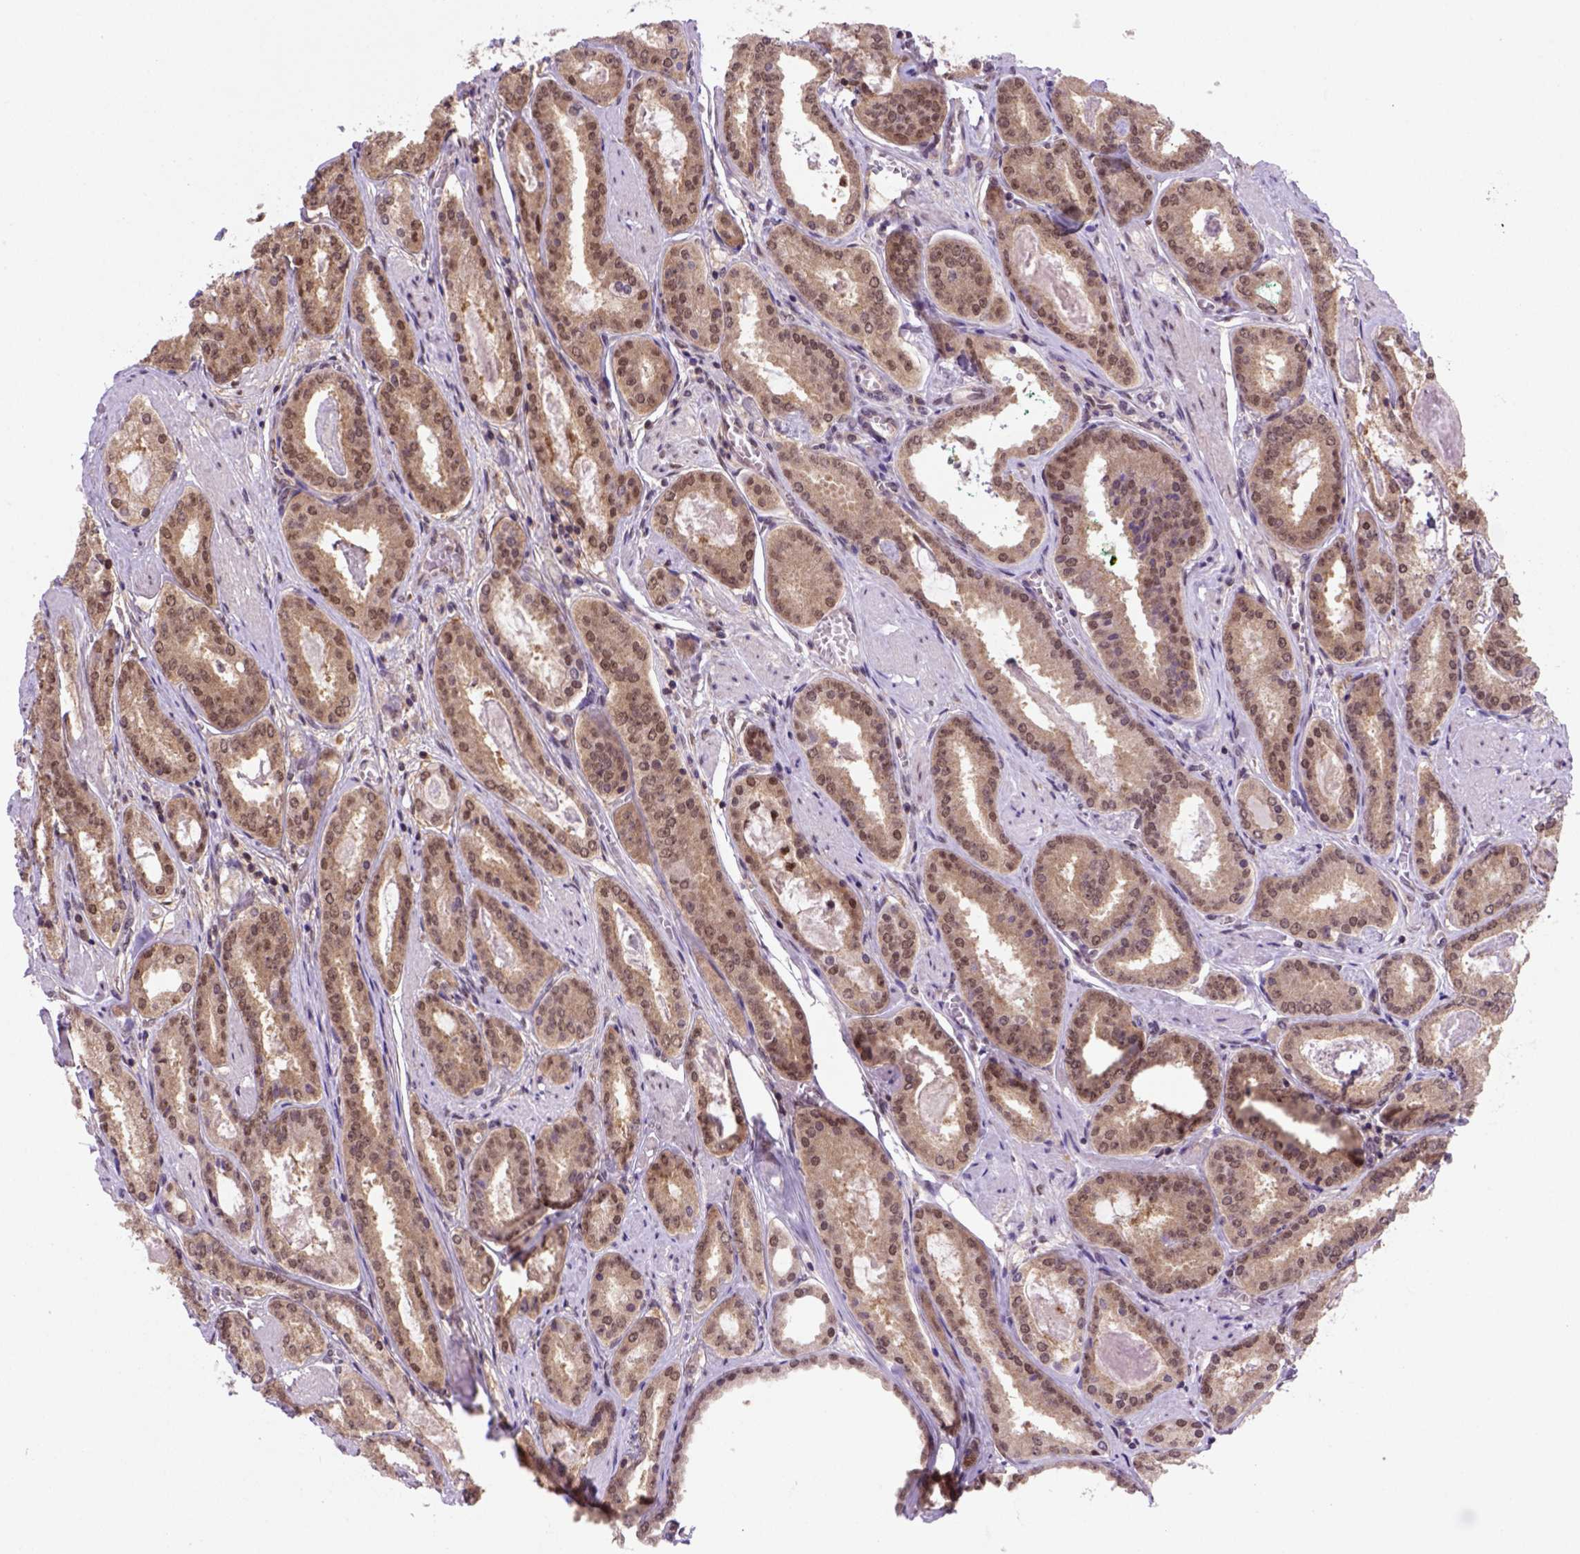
{"staining": {"intensity": "moderate", "quantity": ">75%", "location": "cytoplasmic/membranous,nuclear"}, "tissue": "prostate cancer", "cell_type": "Tumor cells", "image_type": "cancer", "snomed": [{"axis": "morphology", "description": "Adenocarcinoma, High grade"}, {"axis": "topography", "description": "Prostate"}], "caption": "High-magnification brightfield microscopy of prostate cancer (high-grade adenocarcinoma) stained with DAB (3,3'-diaminobenzidine) (brown) and counterstained with hematoxylin (blue). tumor cells exhibit moderate cytoplasmic/membranous and nuclear expression is seen in about>75% of cells.", "gene": "PSMC2", "patient": {"sex": "male", "age": 63}}